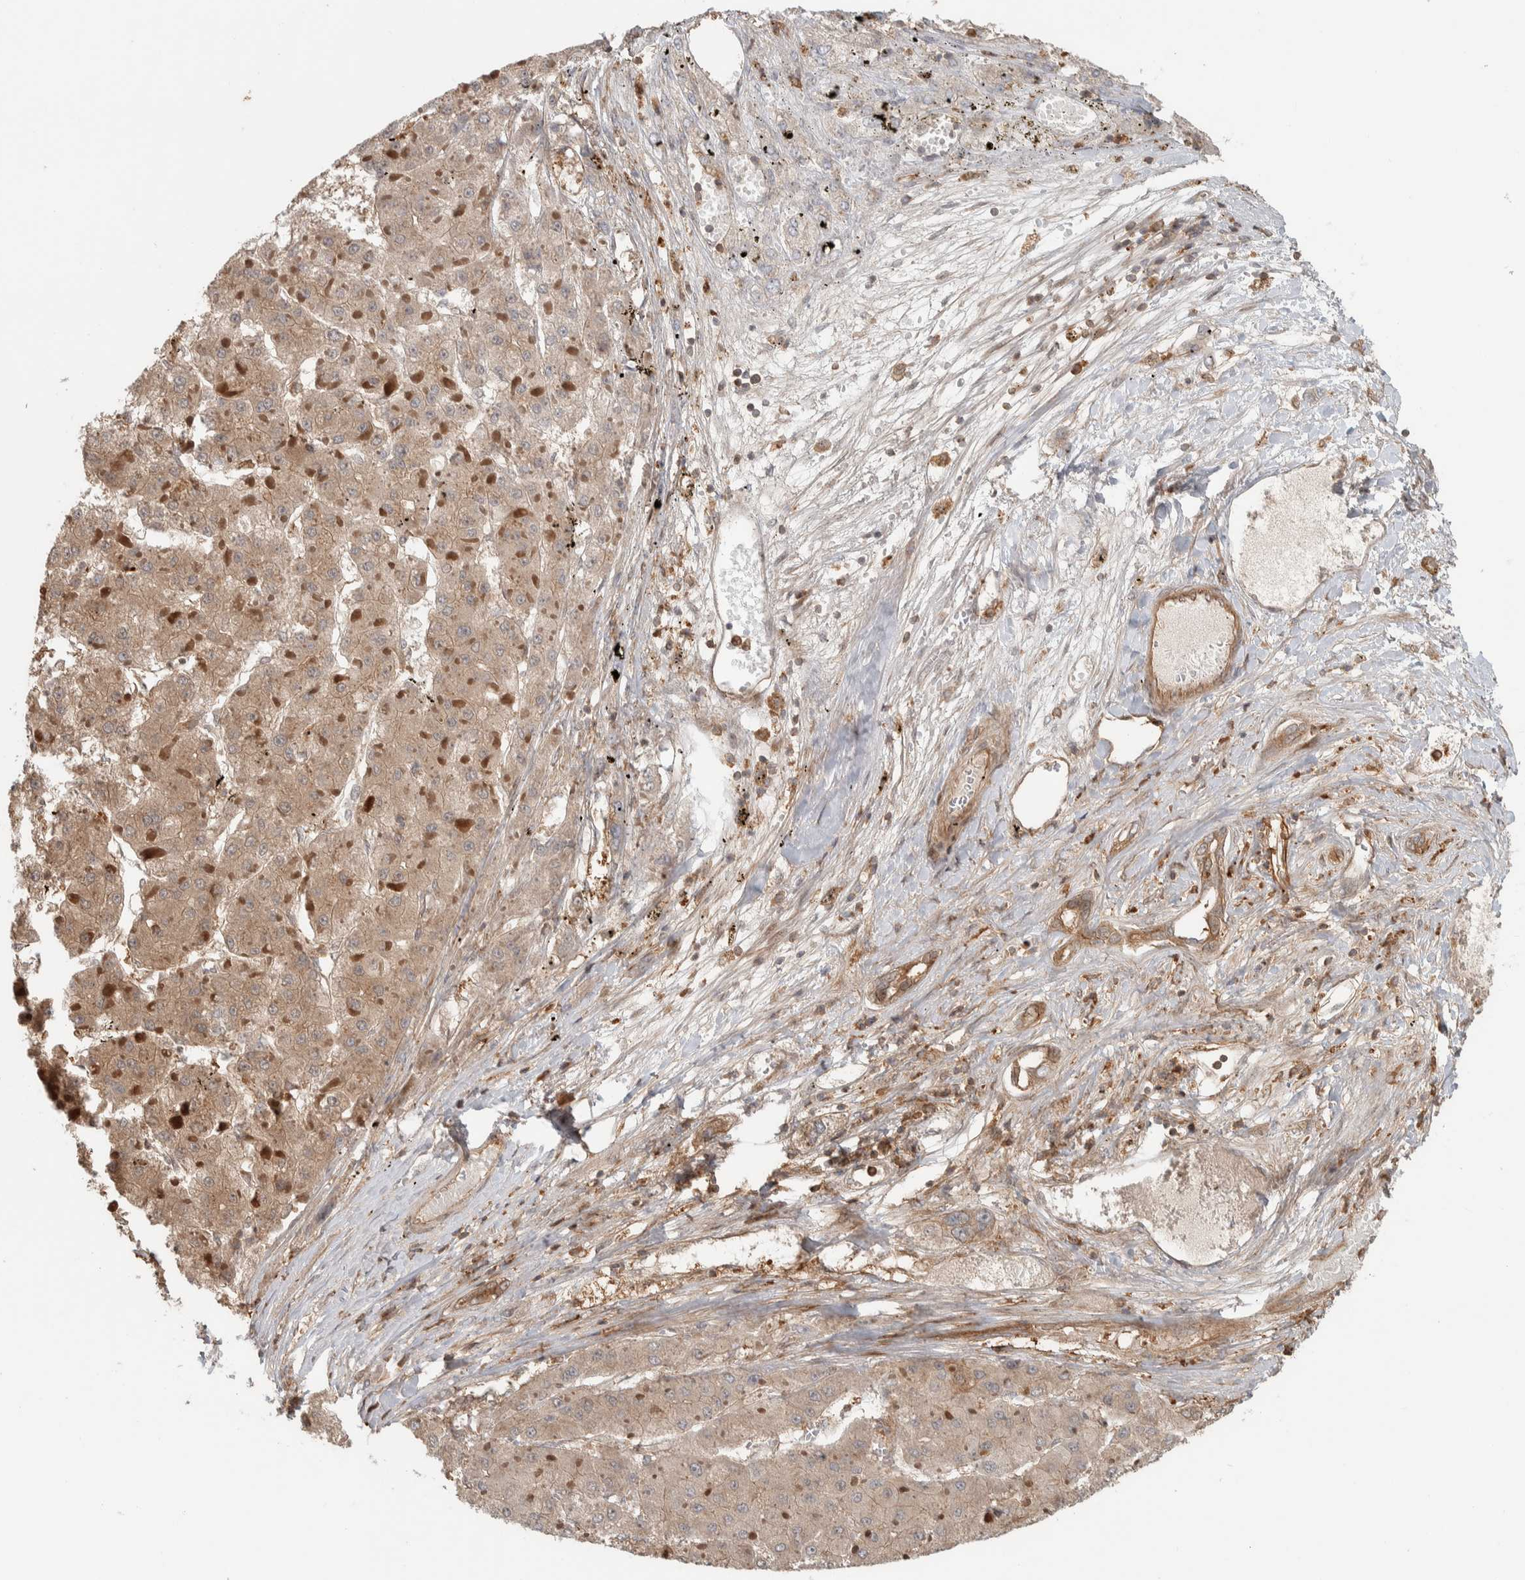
{"staining": {"intensity": "moderate", "quantity": ">75%", "location": "cytoplasmic/membranous"}, "tissue": "liver cancer", "cell_type": "Tumor cells", "image_type": "cancer", "snomed": [{"axis": "morphology", "description": "Carcinoma, Hepatocellular, NOS"}, {"axis": "topography", "description": "Liver"}], "caption": "This histopathology image shows immunohistochemistry staining of human liver cancer (hepatocellular carcinoma), with medium moderate cytoplasmic/membranous expression in approximately >75% of tumor cells.", "gene": "CNTROB", "patient": {"sex": "female", "age": 73}}